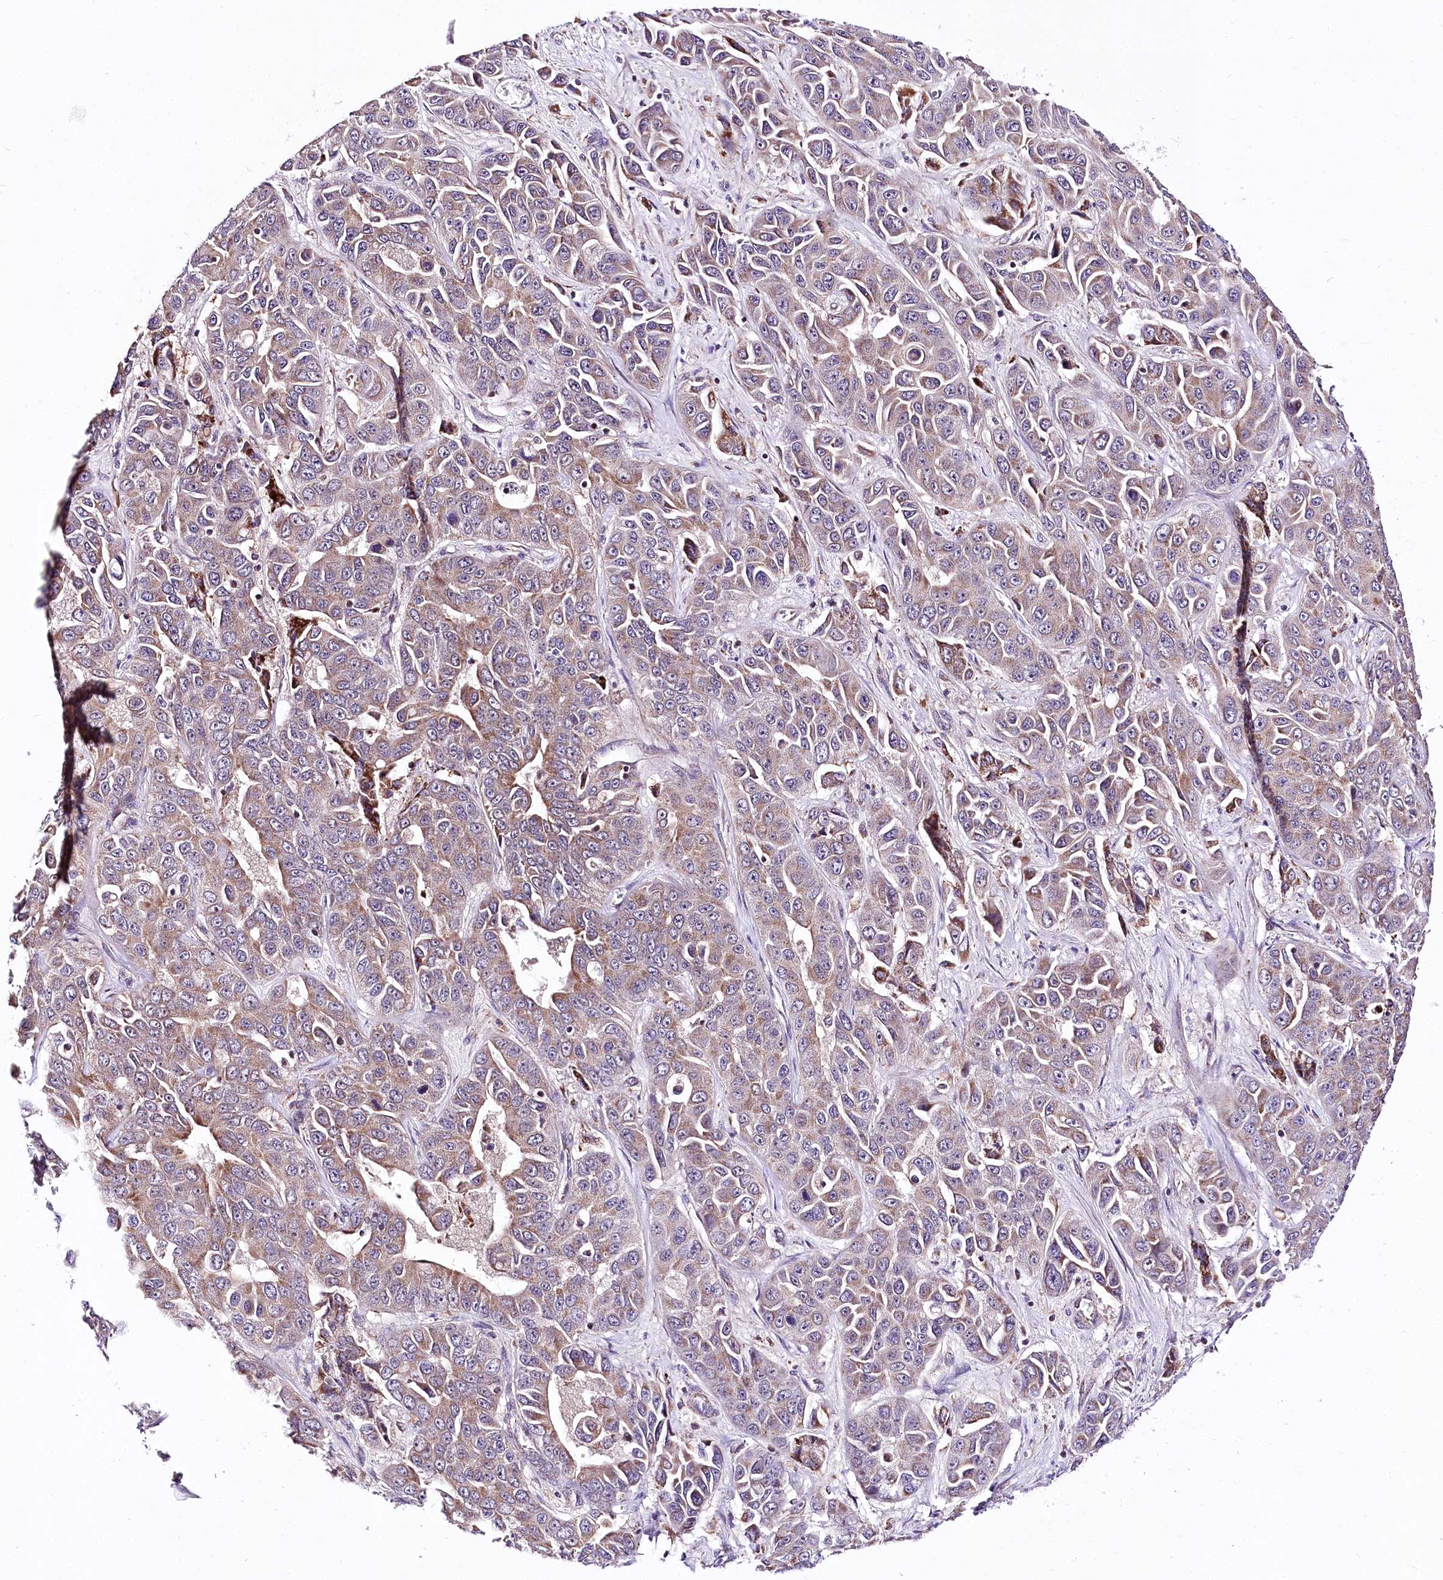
{"staining": {"intensity": "moderate", "quantity": ">75%", "location": "cytoplasmic/membranous"}, "tissue": "liver cancer", "cell_type": "Tumor cells", "image_type": "cancer", "snomed": [{"axis": "morphology", "description": "Cholangiocarcinoma"}, {"axis": "topography", "description": "Liver"}], "caption": "A brown stain highlights moderate cytoplasmic/membranous positivity of a protein in human liver cancer tumor cells.", "gene": "ATE1", "patient": {"sex": "female", "age": 52}}